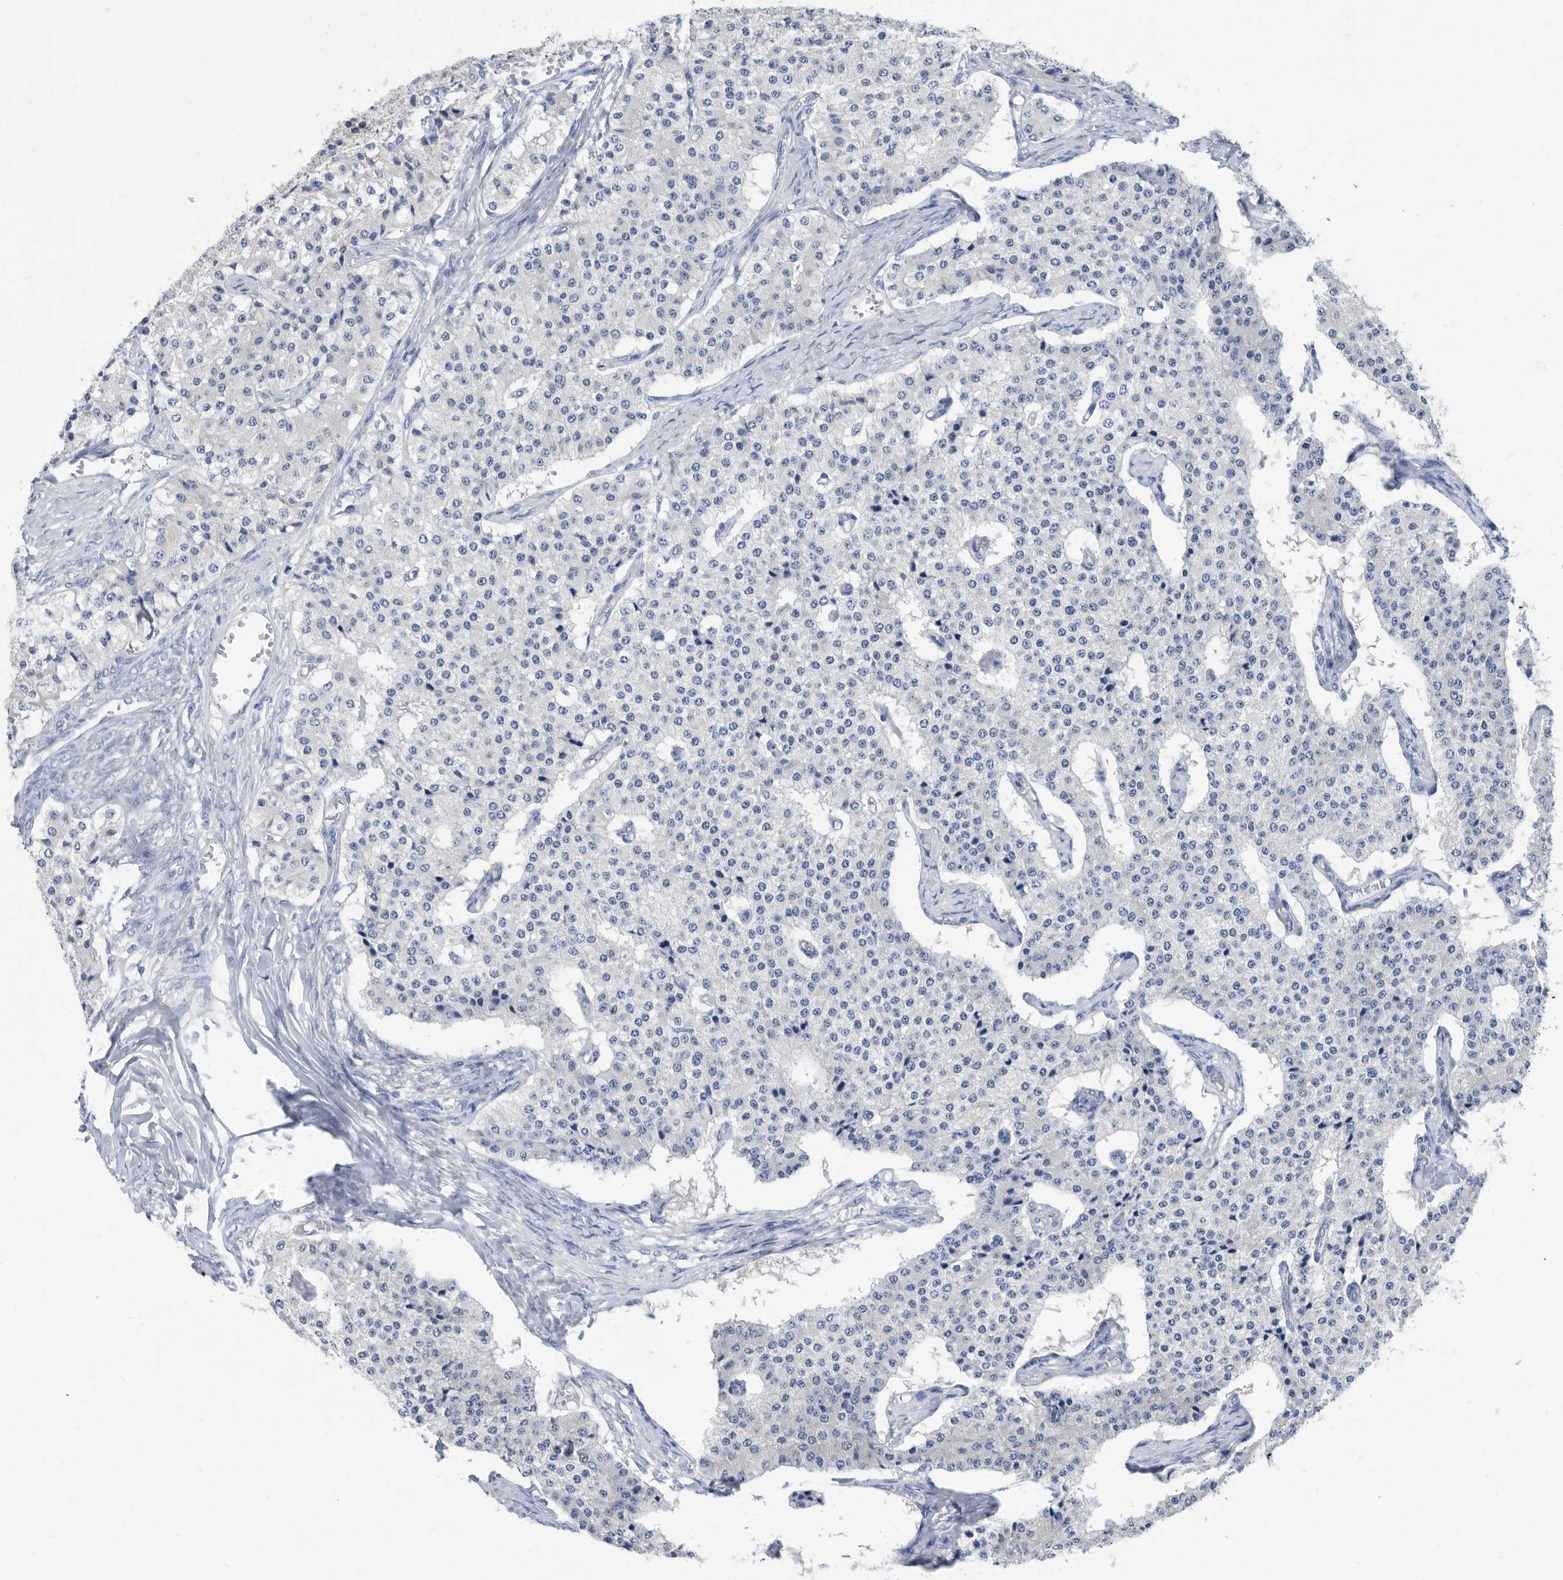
{"staining": {"intensity": "negative", "quantity": "none", "location": "none"}, "tissue": "carcinoid", "cell_type": "Tumor cells", "image_type": "cancer", "snomed": [{"axis": "morphology", "description": "Carcinoid, malignant, NOS"}, {"axis": "topography", "description": "Colon"}], "caption": "An immunohistochemistry (IHC) photomicrograph of malignant carcinoid is shown. There is no staining in tumor cells of malignant carcinoid.", "gene": "CCT4", "patient": {"sex": "female", "age": 52}}